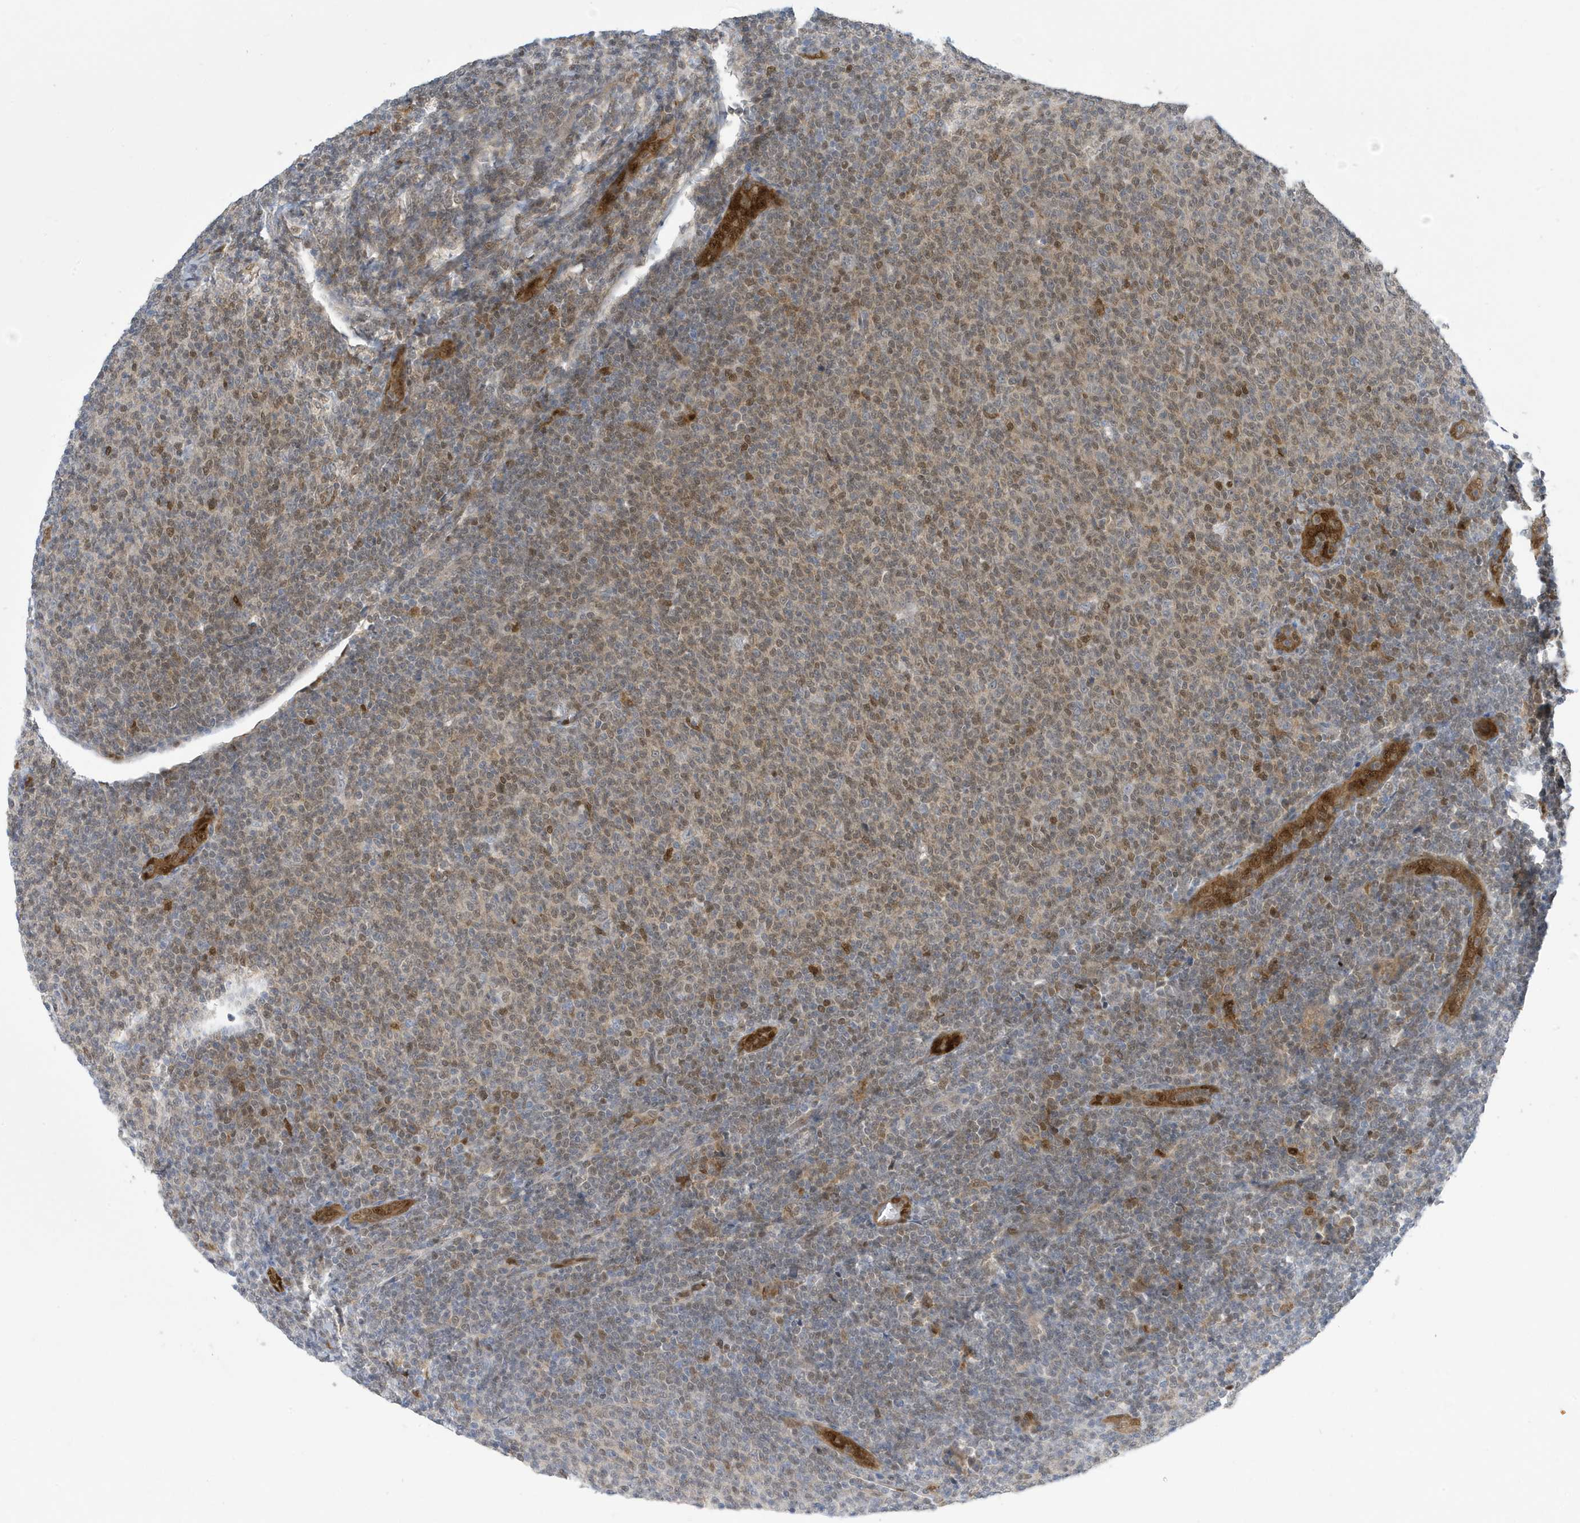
{"staining": {"intensity": "moderate", "quantity": "25%-75%", "location": "nuclear"}, "tissue": "lymphoma", "cell_type": "Tumor cells", "image_type": "cancer", "snomed": [{"axis": "morphology", "description": "Malignant lymphoma, non-Hodgkin's type, Low grade"}, {"axis": "topography", "description": "Lymph node"}], "caption": "Malignant lymphoma, non-Hodgkin's type (low-grade) stained with DAB IHC displays medium levels of moderate nuclear positivity in about 25%-75% of tumor cells. Immunohistochemistry stains the protein of interest in brown and the nuclei are stained blue.", "gene": "NCOA7", "patient": {"sex": "male", "age": 66}}